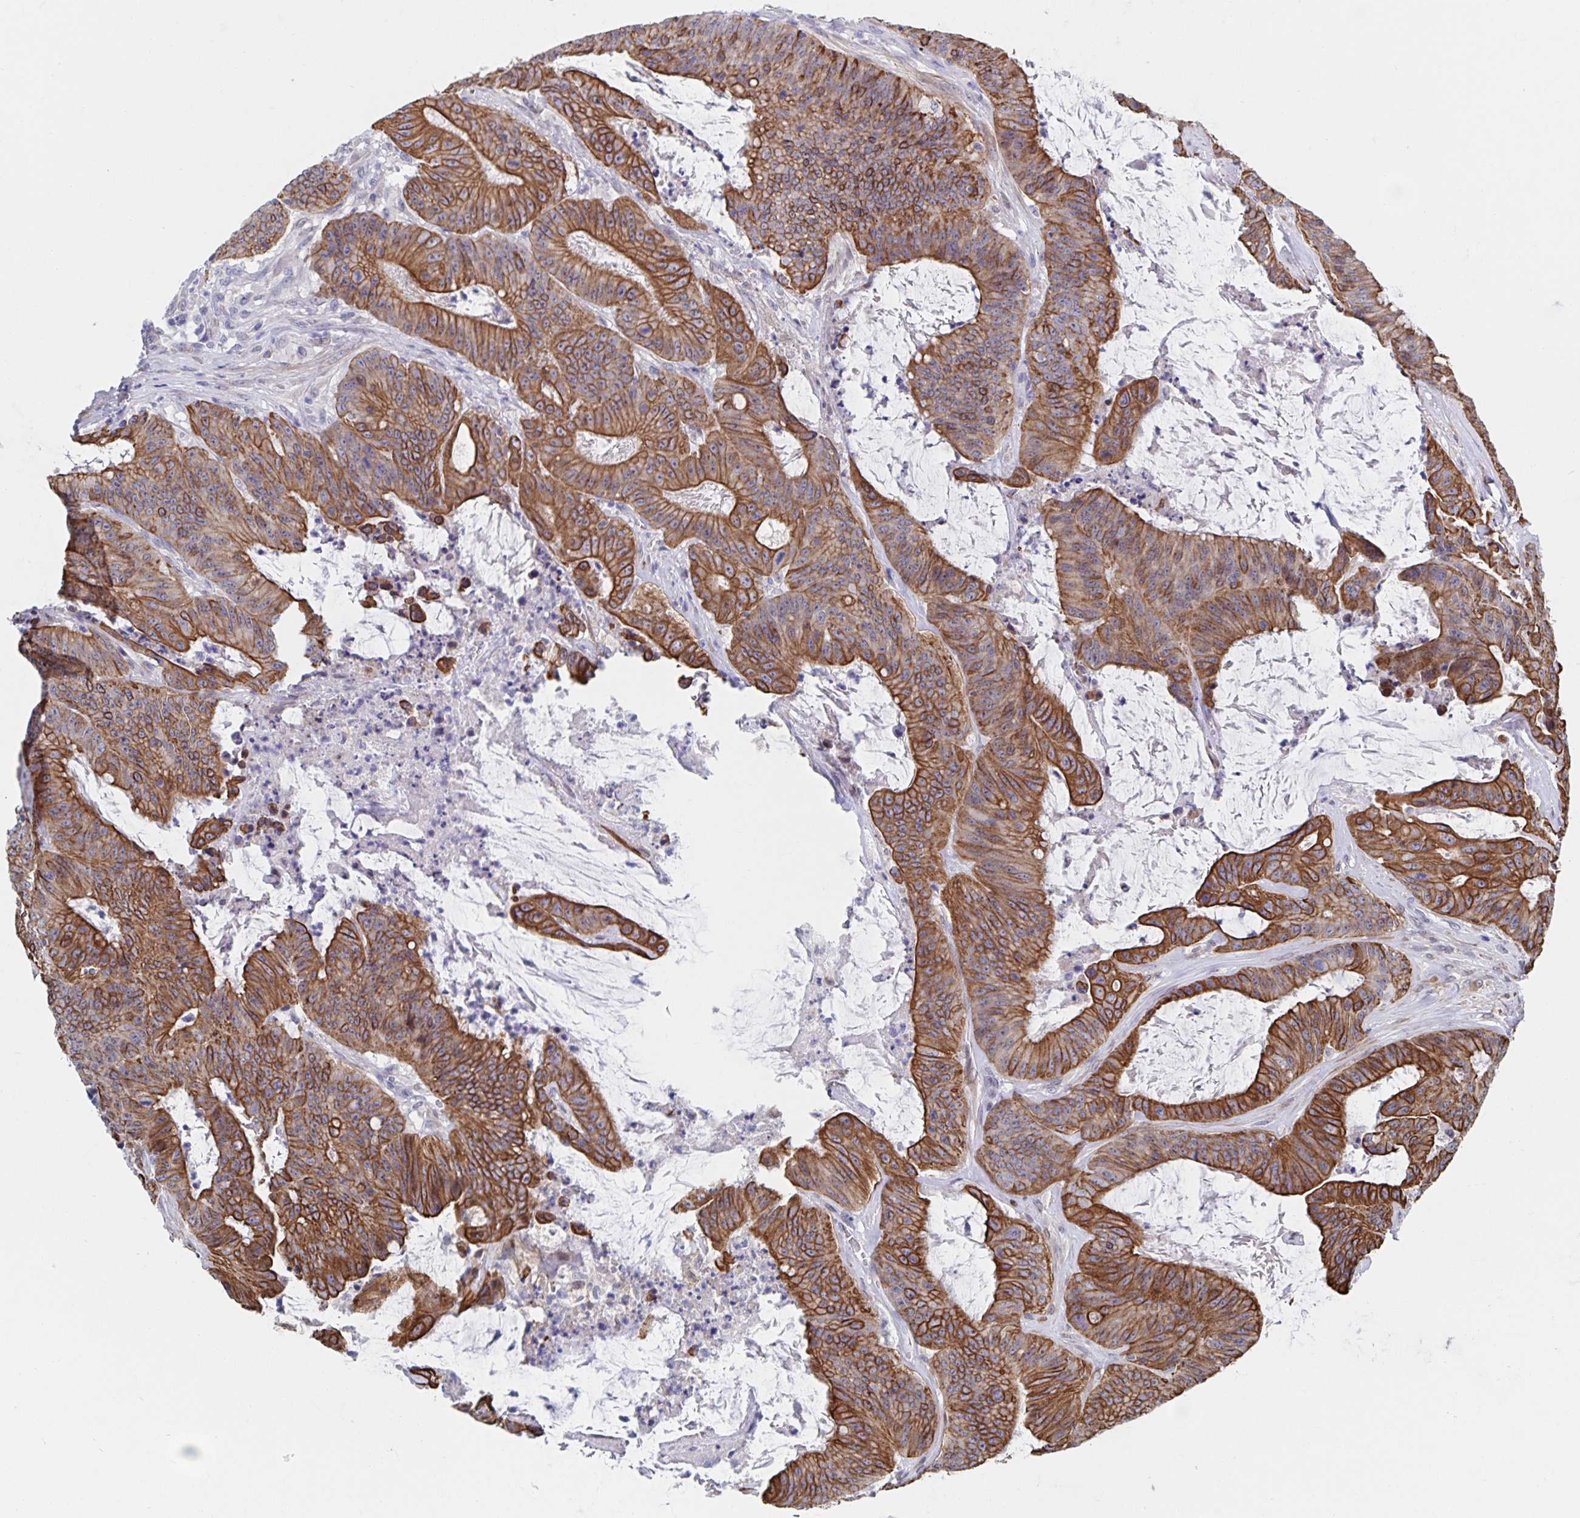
{"staining": {"intensity": "strong", "quantity": ">75%", "location": "cytoplasmic/membranous"}, "tissue": "colorectal cancer", "cell_type": "Tumor cells", "image_type": "cancer", "snomed": [{"axis": "morphology", "description": "Adenocarcinoma, NOS"}, {"axis": "topography", "description": "Colon"}], "caption": "Protein staining of adenocarcinoma (colorectal) tissue displays strong cytoplasmic/membranous positivity in approximately >75% of tumor cells.", "gene": "ZIK1", "patient": {"sex": "male", "age": 33}}